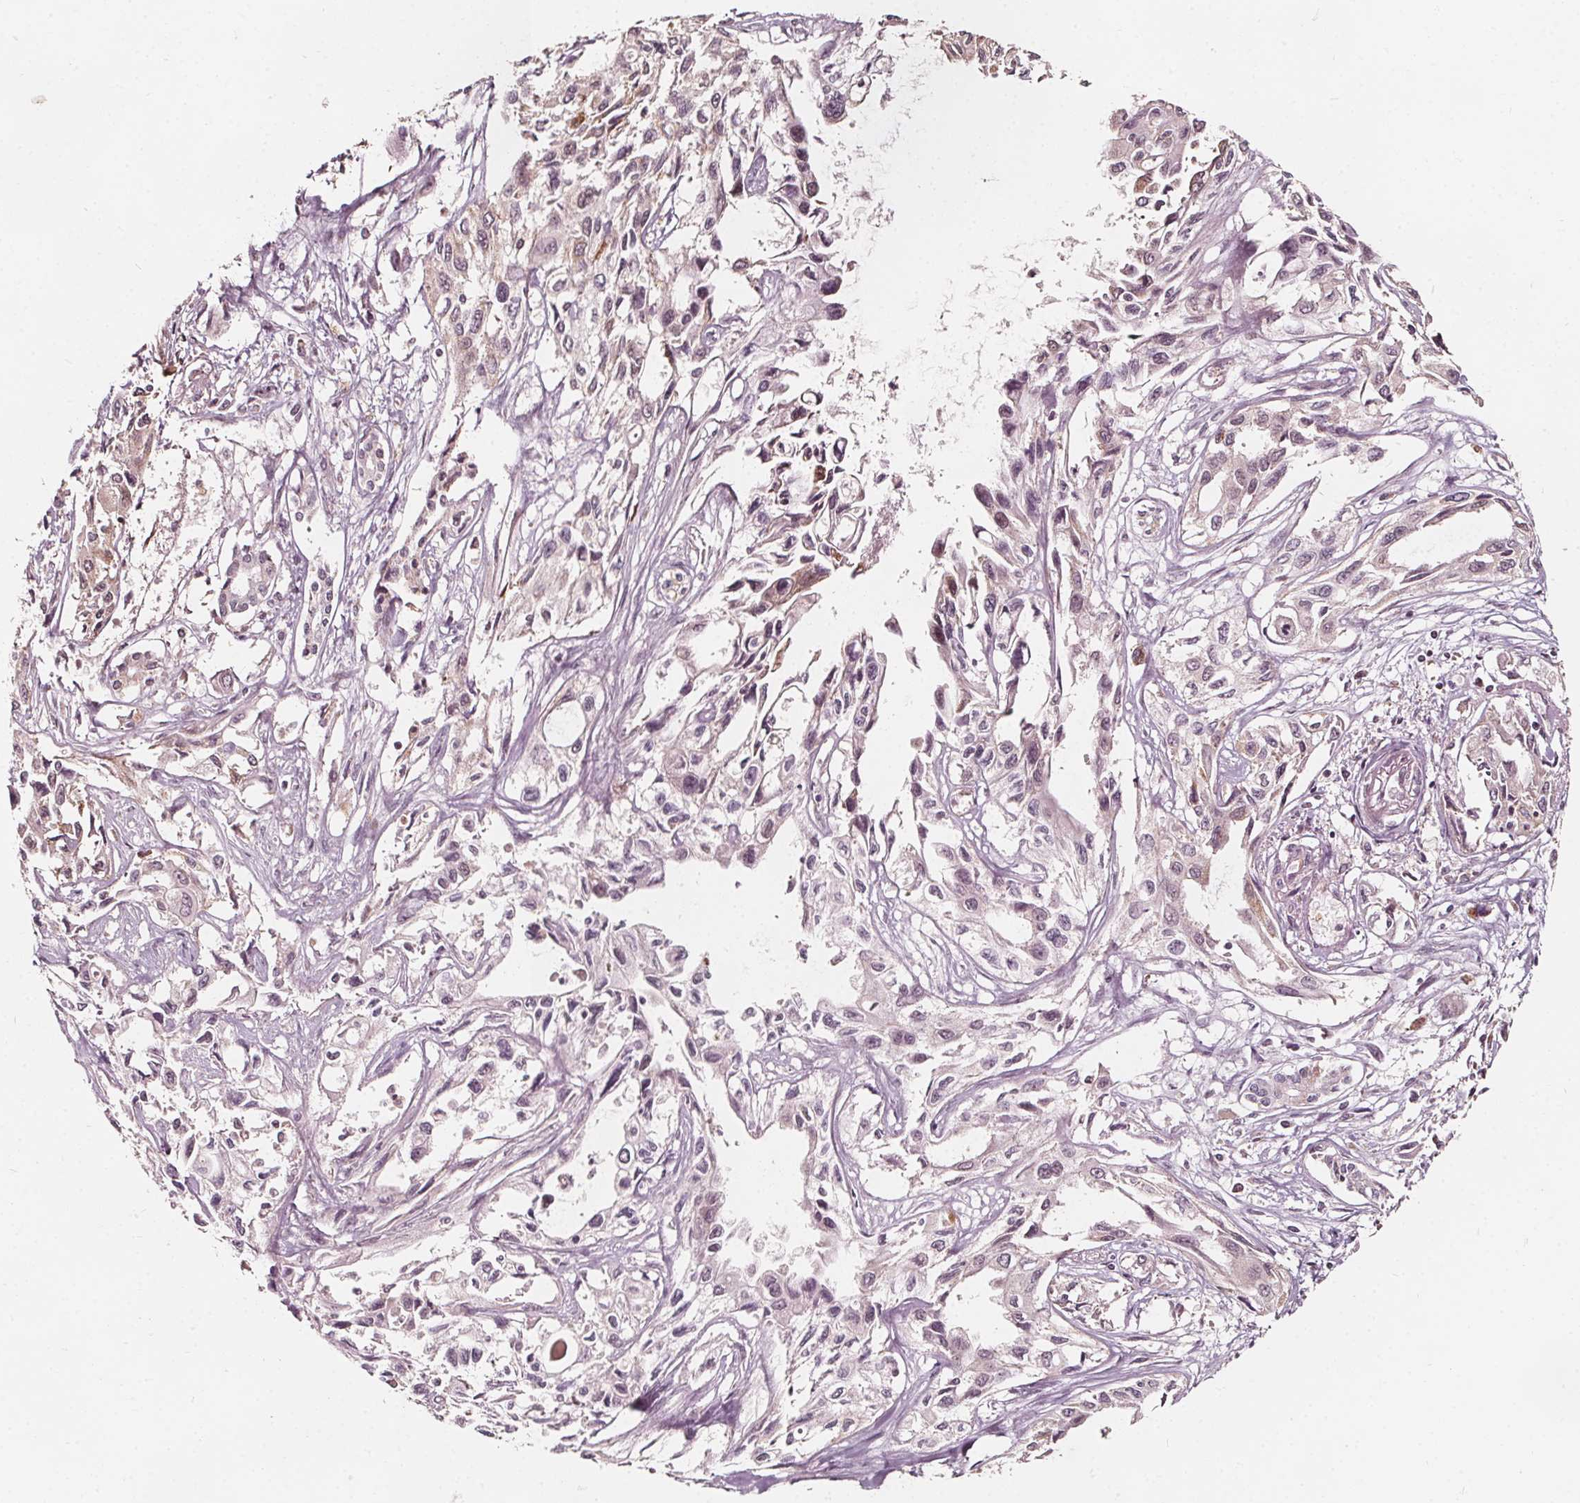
{"staining": {"intensity": "weak", "quantity": "25%-75%", "location": "cytoplasmic/membranous"}, "tissue": "pancreatic cancer", "cell_type": "Tumor cells", "image_type": "cancer", "snomed": [{"axis": "morphology", "description": "Adenocarcinoma, NOS"}, {"axis": "topography", "description": "Pancreas"}], "caption": "Pancreatic cancer (adenocarcinoma) stained for a protein reveals weak cytoplasmic/membranous positivity in tumor cells.", "gene": "AIP", "patient": {"sex": "female", "age": 55}}